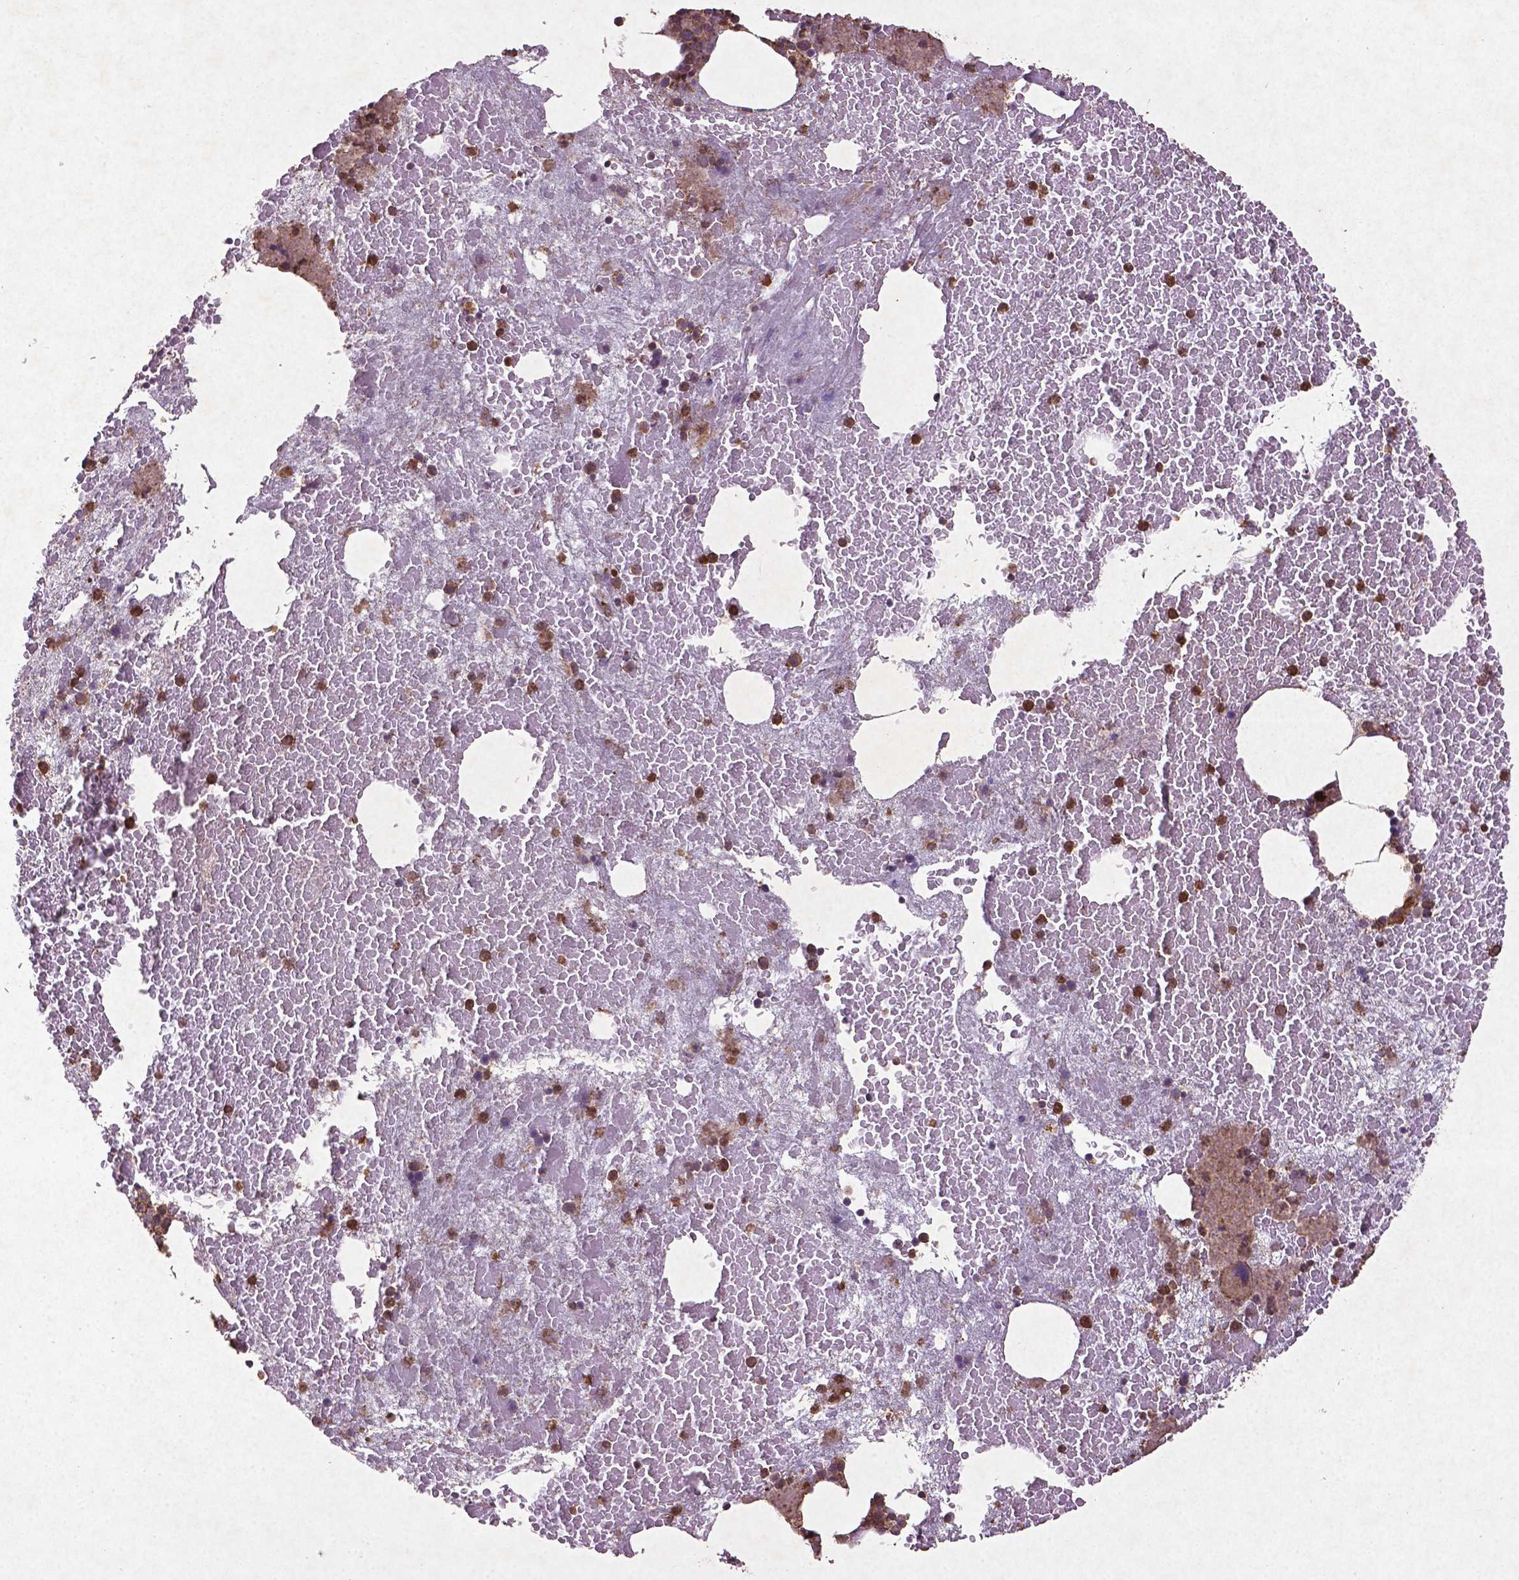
{"staining": {"intensity": "moderate", "quantity": "<25%", "location": "cytoplasmic/membranous"}, "tissue": "bone marrow", "cell_type": "Hematopoietic cells", "image_type": "normal", "snomed": [{"axis": "morphology", "description": "Normal tissue, NOS"}, {"axis": "topography", "description": "Bone marrow"}], "caption": "A histopathology image of bone marrow stained for a protein exhibits moderate cytoplasmic/membranous brown staining in hematopoietic cells. (Brightfield microscopy of DAB IHC at high magnification).", "gene": "MTOR", "patient": {"sex": "male", "age": 81}}